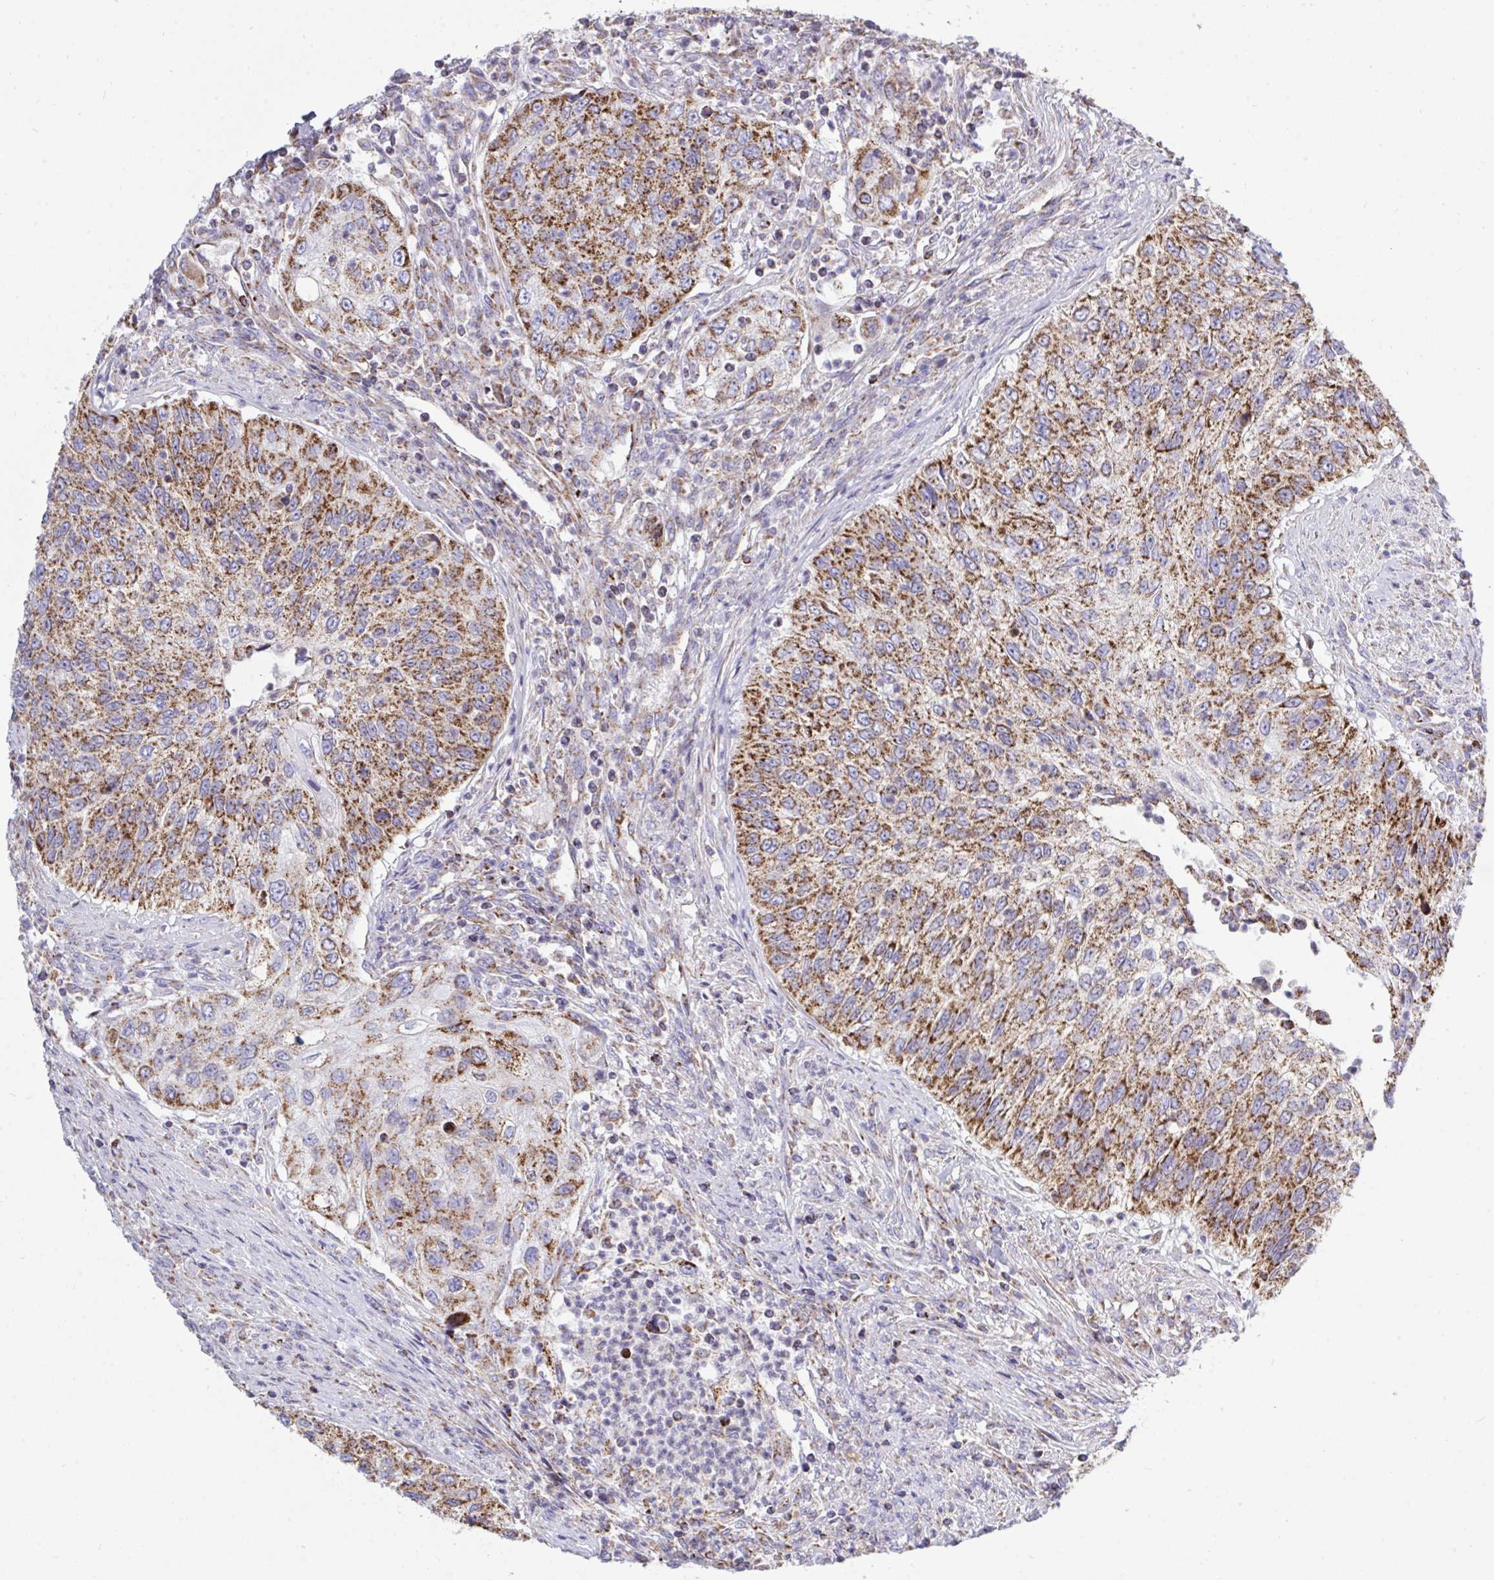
{"staining": {"intensity": "moderate", "quantity": "25%-75%", "location": "cytoplasmic/membranous"}, "tissue": "urothelial cancer", "cell_type": "Tumor cells", "image_type": "cancer", "snomed": [{"axis": "morphology", "description": "Urothelial carcinoma, High grade"}, {"axis": "topography", "description": "Urinary bladder"}], "caption": "Urothelial carcinoma (high-grade) stained with DAB immunohistochemistry displays medium levels of moderate cytoplasmic/membranous expression in about 25%-75% of tumor cells. (Brightfield microscopy of DAB IHC at high magnification).", "gene": "HSPE1", "patient": {"sex": "female", "age": 60}}